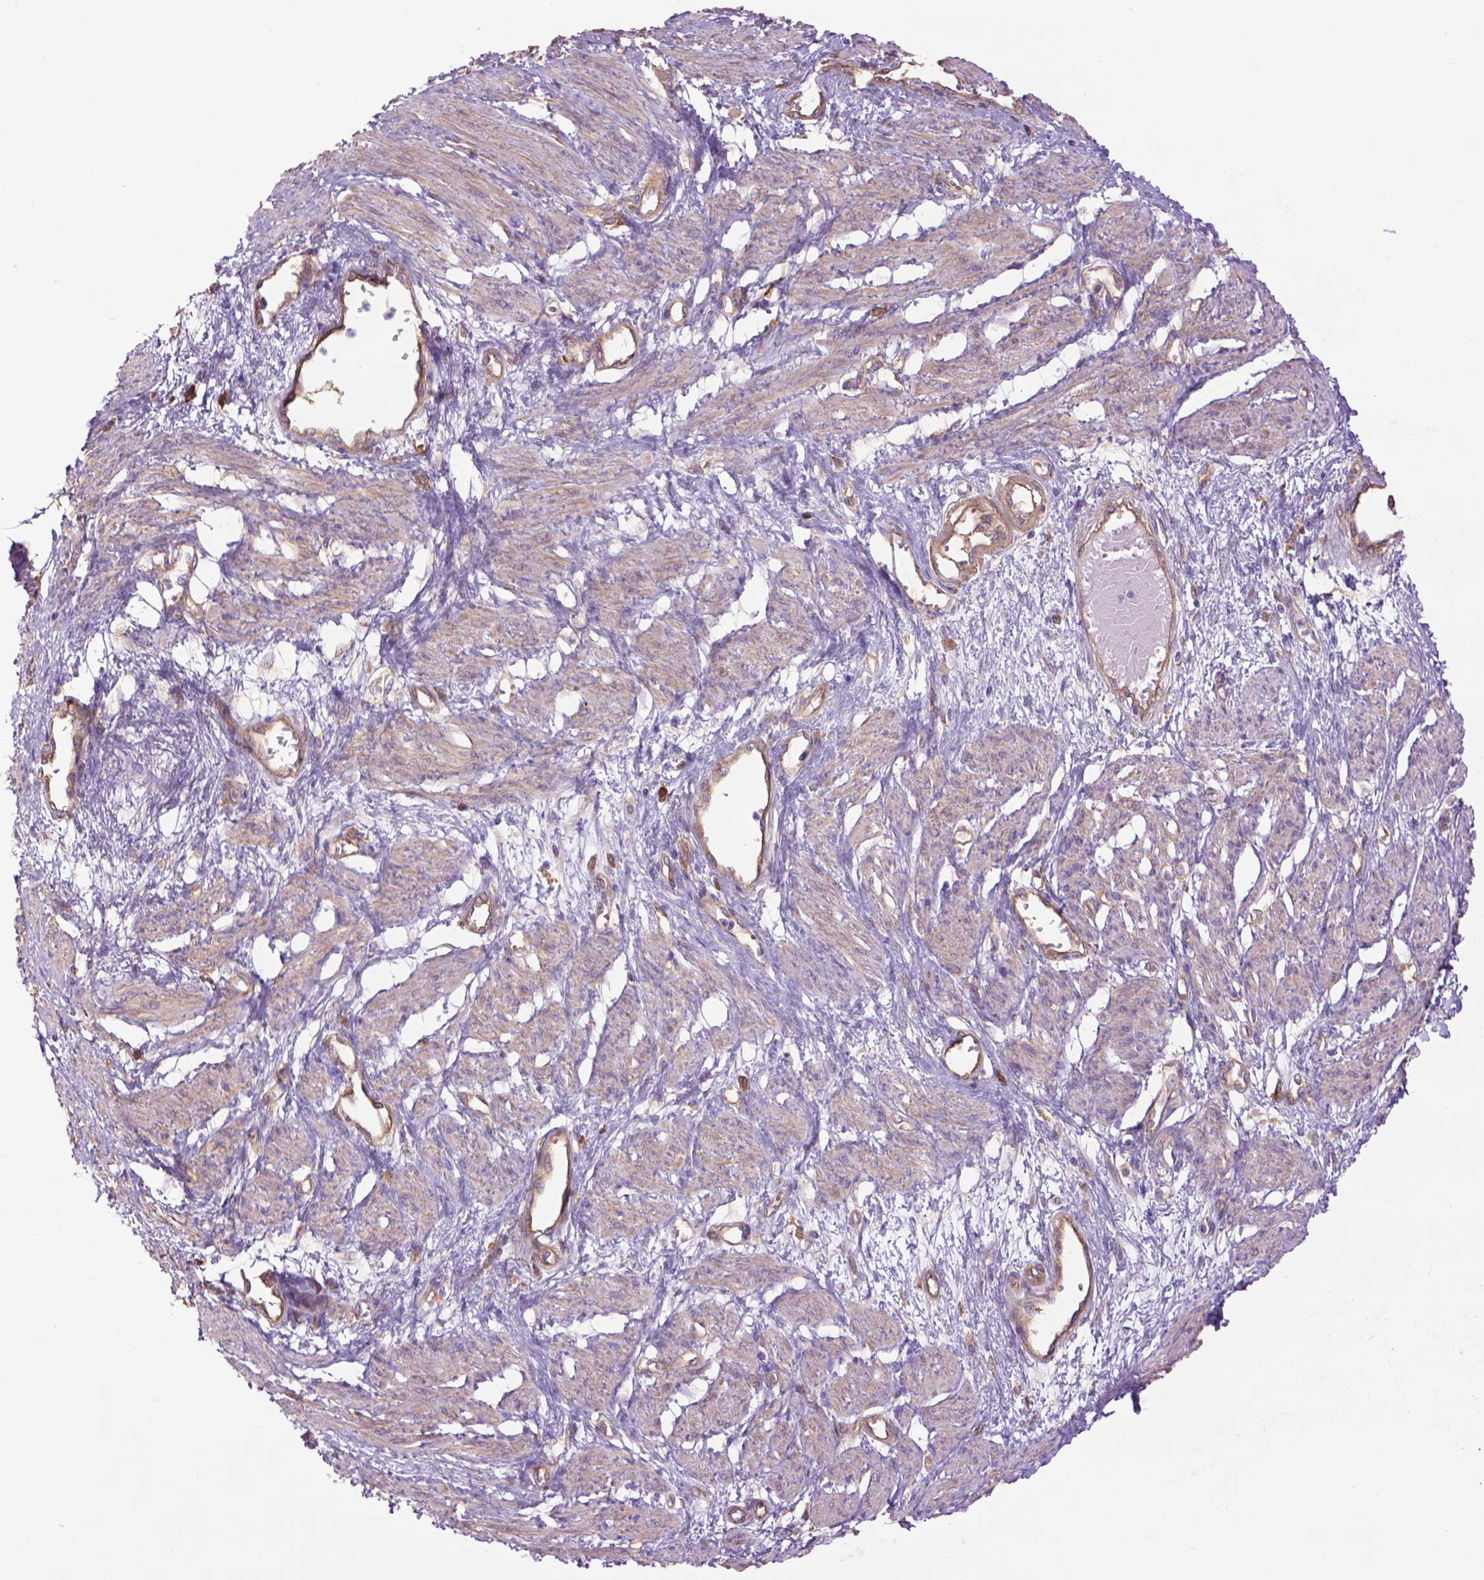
{"staining": {"intensity": "weak", "quantity": "25%-75%", "location": "cytoplasmic/membranous"}, "tissue": "smooth muscle", "cell_type": "Smooth muscle cells", "image_type": "normal", "snomed": [{"axis": "morphology", "description": "Normal tissue, NOS"}, {"axis": "topography", "description": "Smooth muscle"}, {"axis": "topography", "description": "Uterus"}], "caption": "This photomicrograph reveals unremarkable smooth muscle stained with immunohistochemistry (IHC) to label a protein in brown. The cytoplasmic/membranous of smooth muscle cells show weak positivity for the protein. Nuclei are counter-stained blue.", "gene": "CORO1B", "patient": {"sex": "female", "age": 39}}